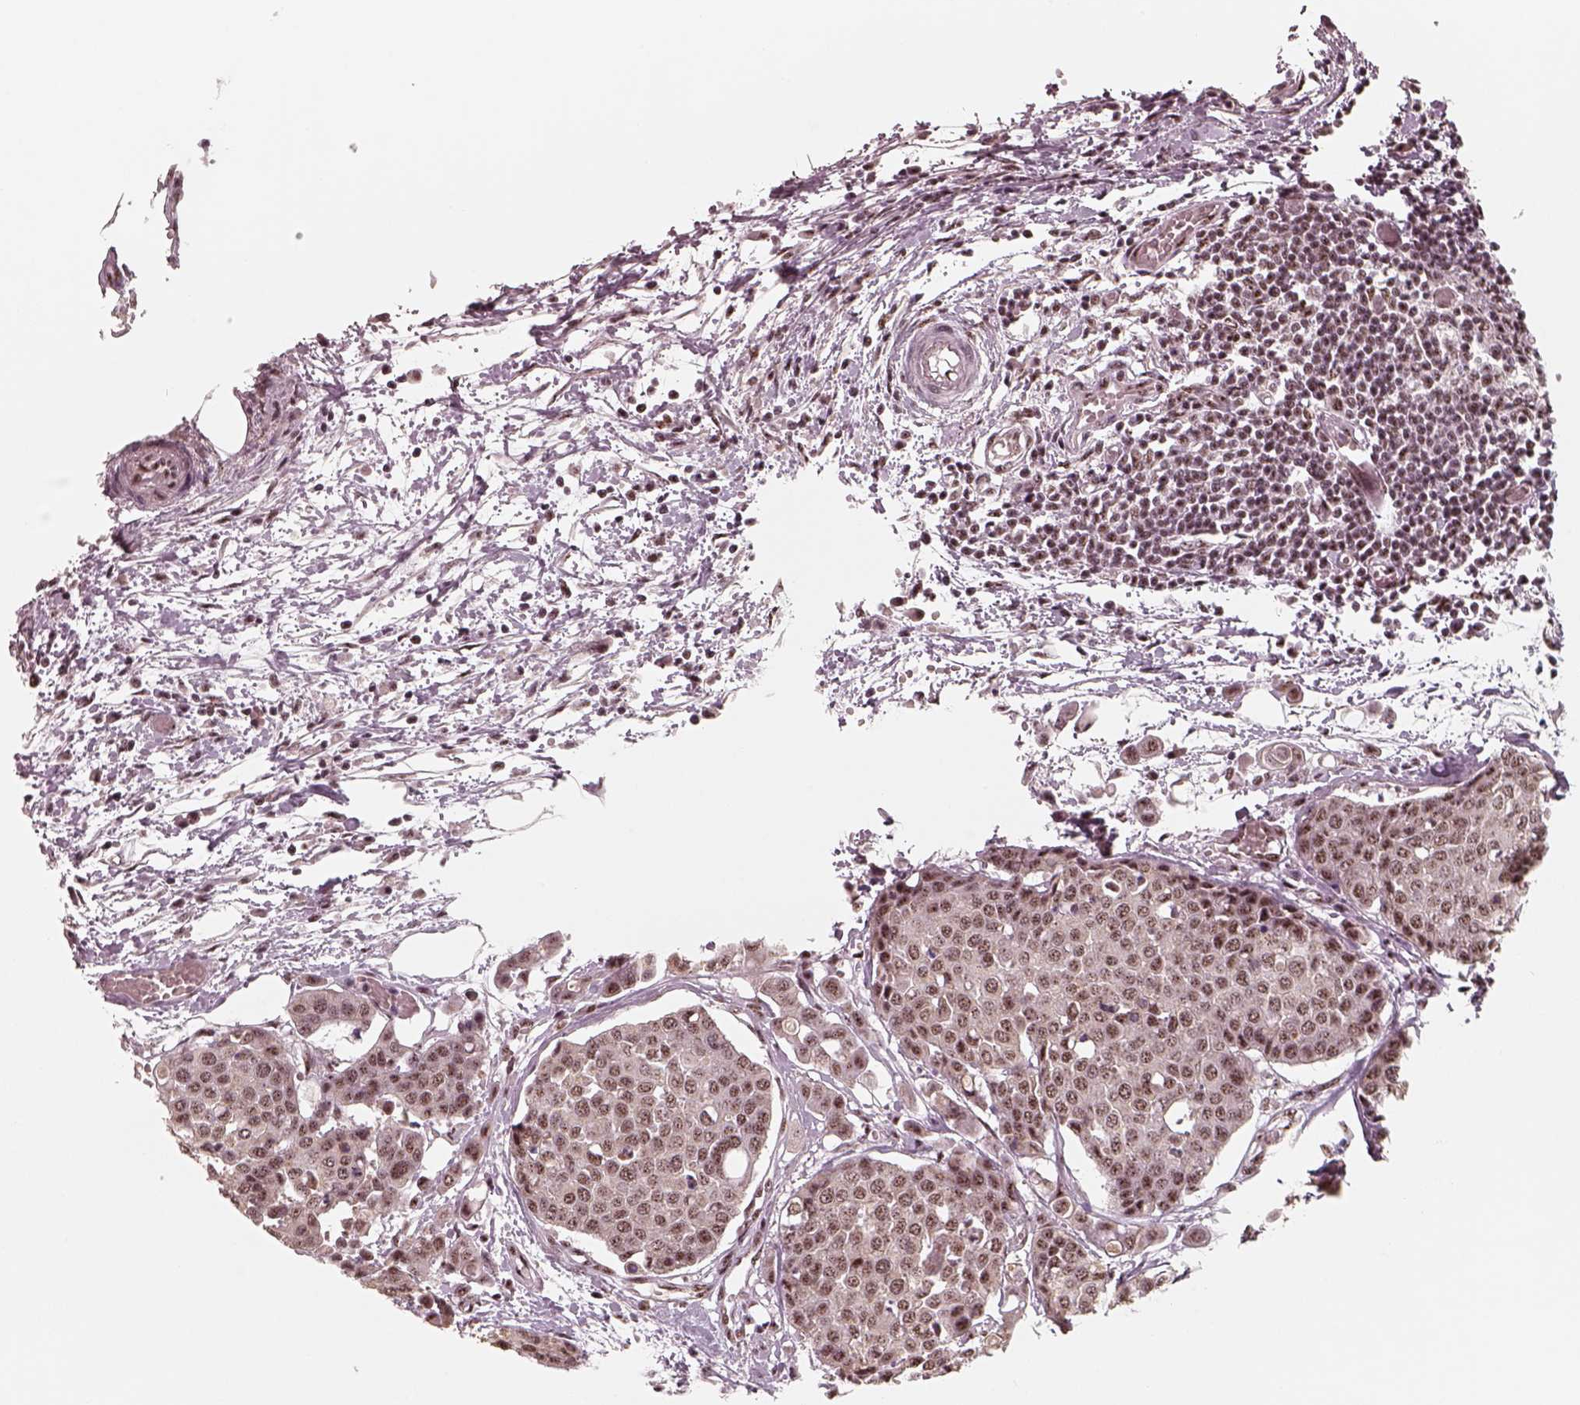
{"staining": {"intensity": "moderate", "quantity": ">75%", "location": "nuclear"}, "tissue": "carcinoid", "cell_type": "Tumor cells", "image_type": "cancer", "snomed": [{"axis": "morphology", "description": "Carcinoid, malignant, NOS"}, {"axis": "topography", "description": "Colon"}], "caption": "Immunohistochemistry (IHC) (DAB (3,3'-diaminobenzidine)) staining of malignant carcinoid shows moderate nuclear protein staining in about >75% of tumor cells.", "gene": "ATXN7L3", "patient": {"sex": "male", "age": 81}}